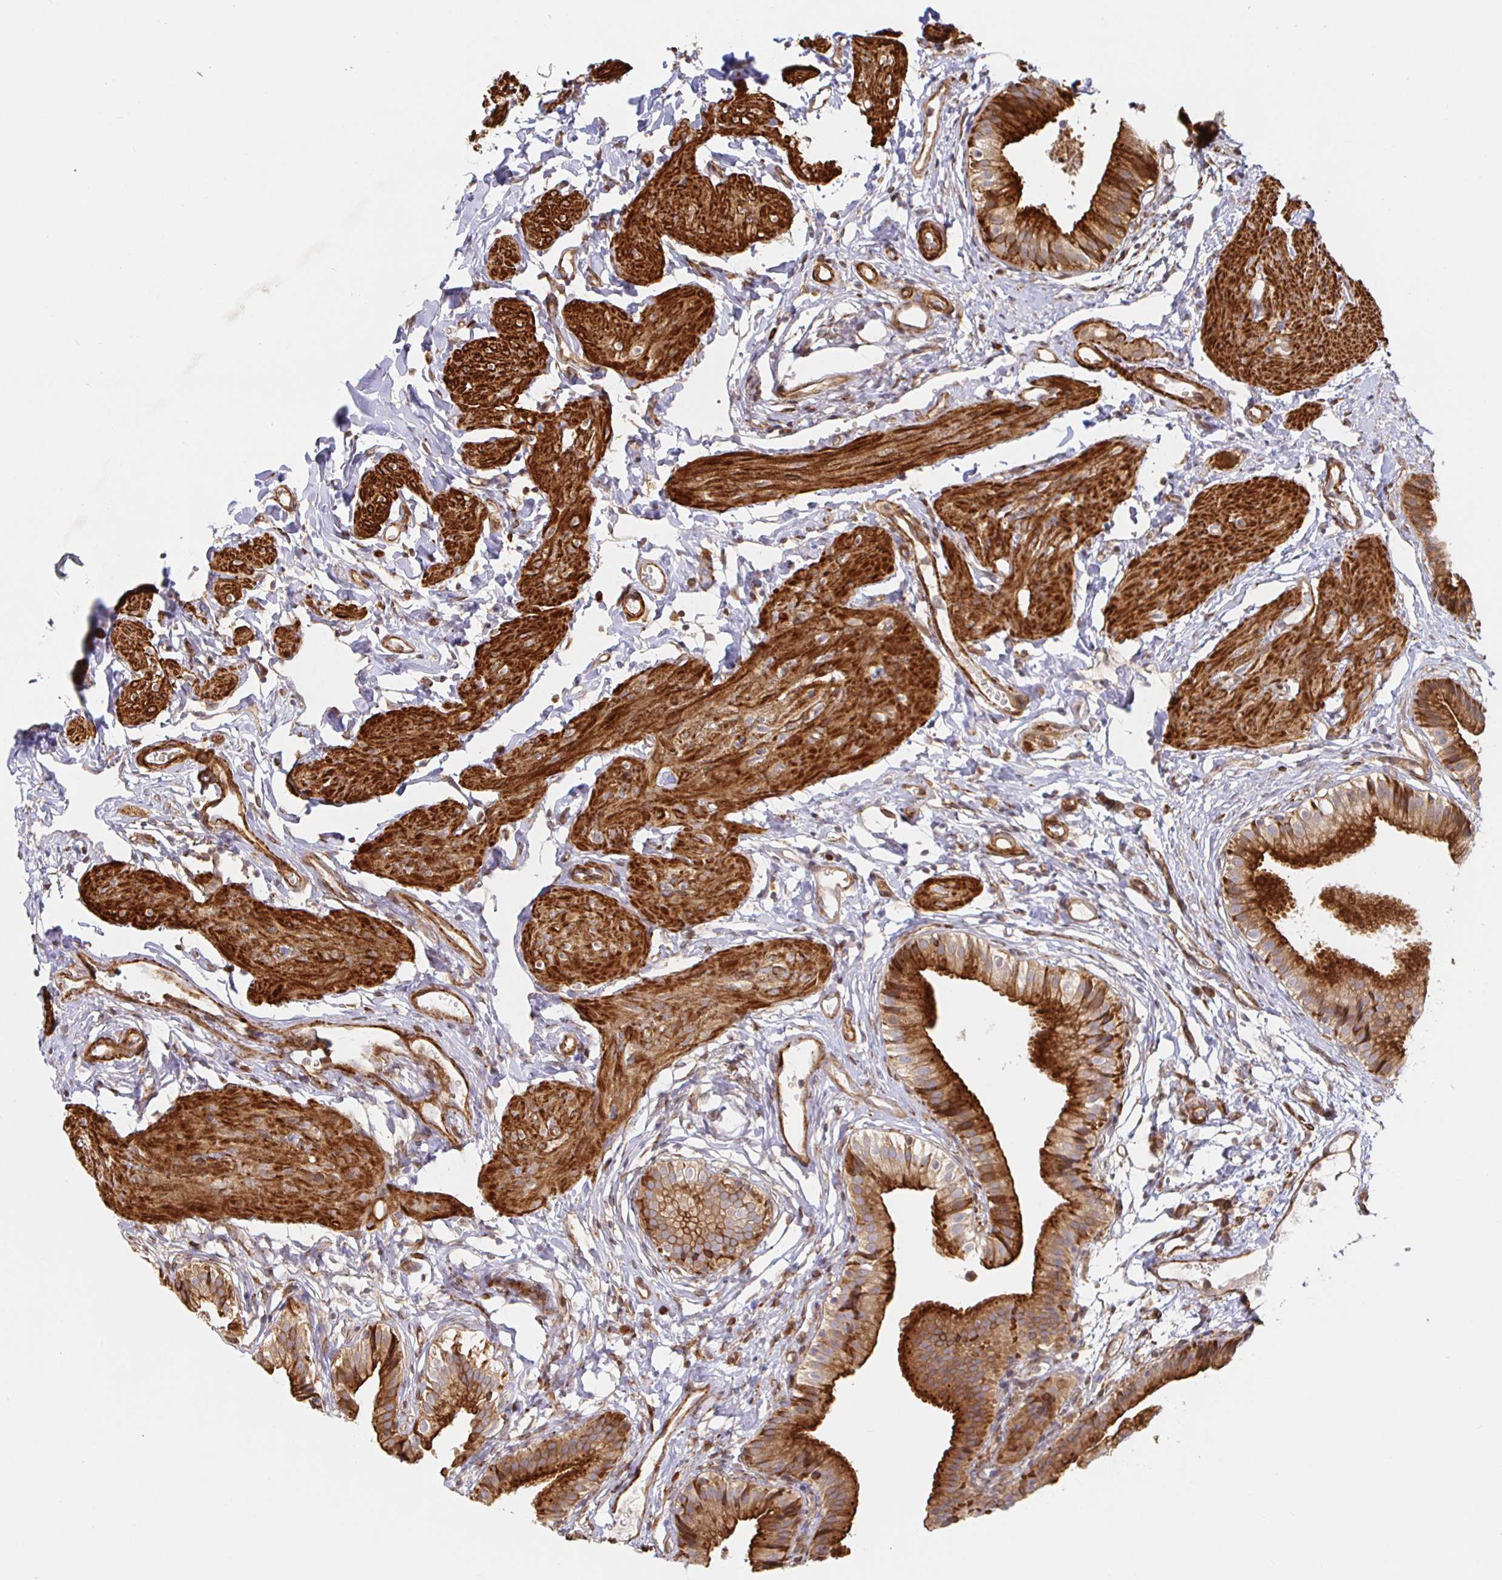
{"staining": {"intensity": "strong", "quantity": ">75%", "location": "cytoplasmic/membranous"}, "tissue": "gallbladder", "cell_type": "Glandular cells", "image_type": "normal", "snomed": [{"axis": "morphology", "description": "Normal tissue, NOS"}, {"axis": "topography", "description": "Gallbladder"}], "caption": "A histopathology image showing strong cytoplasmic/membranous staining in about >75% of glandular cells in unremarkable gallbladder, as visualized by brown immunohistochemical staining.", "gene": "STRAP", "patient": {"sex": "female", "age": 47}}